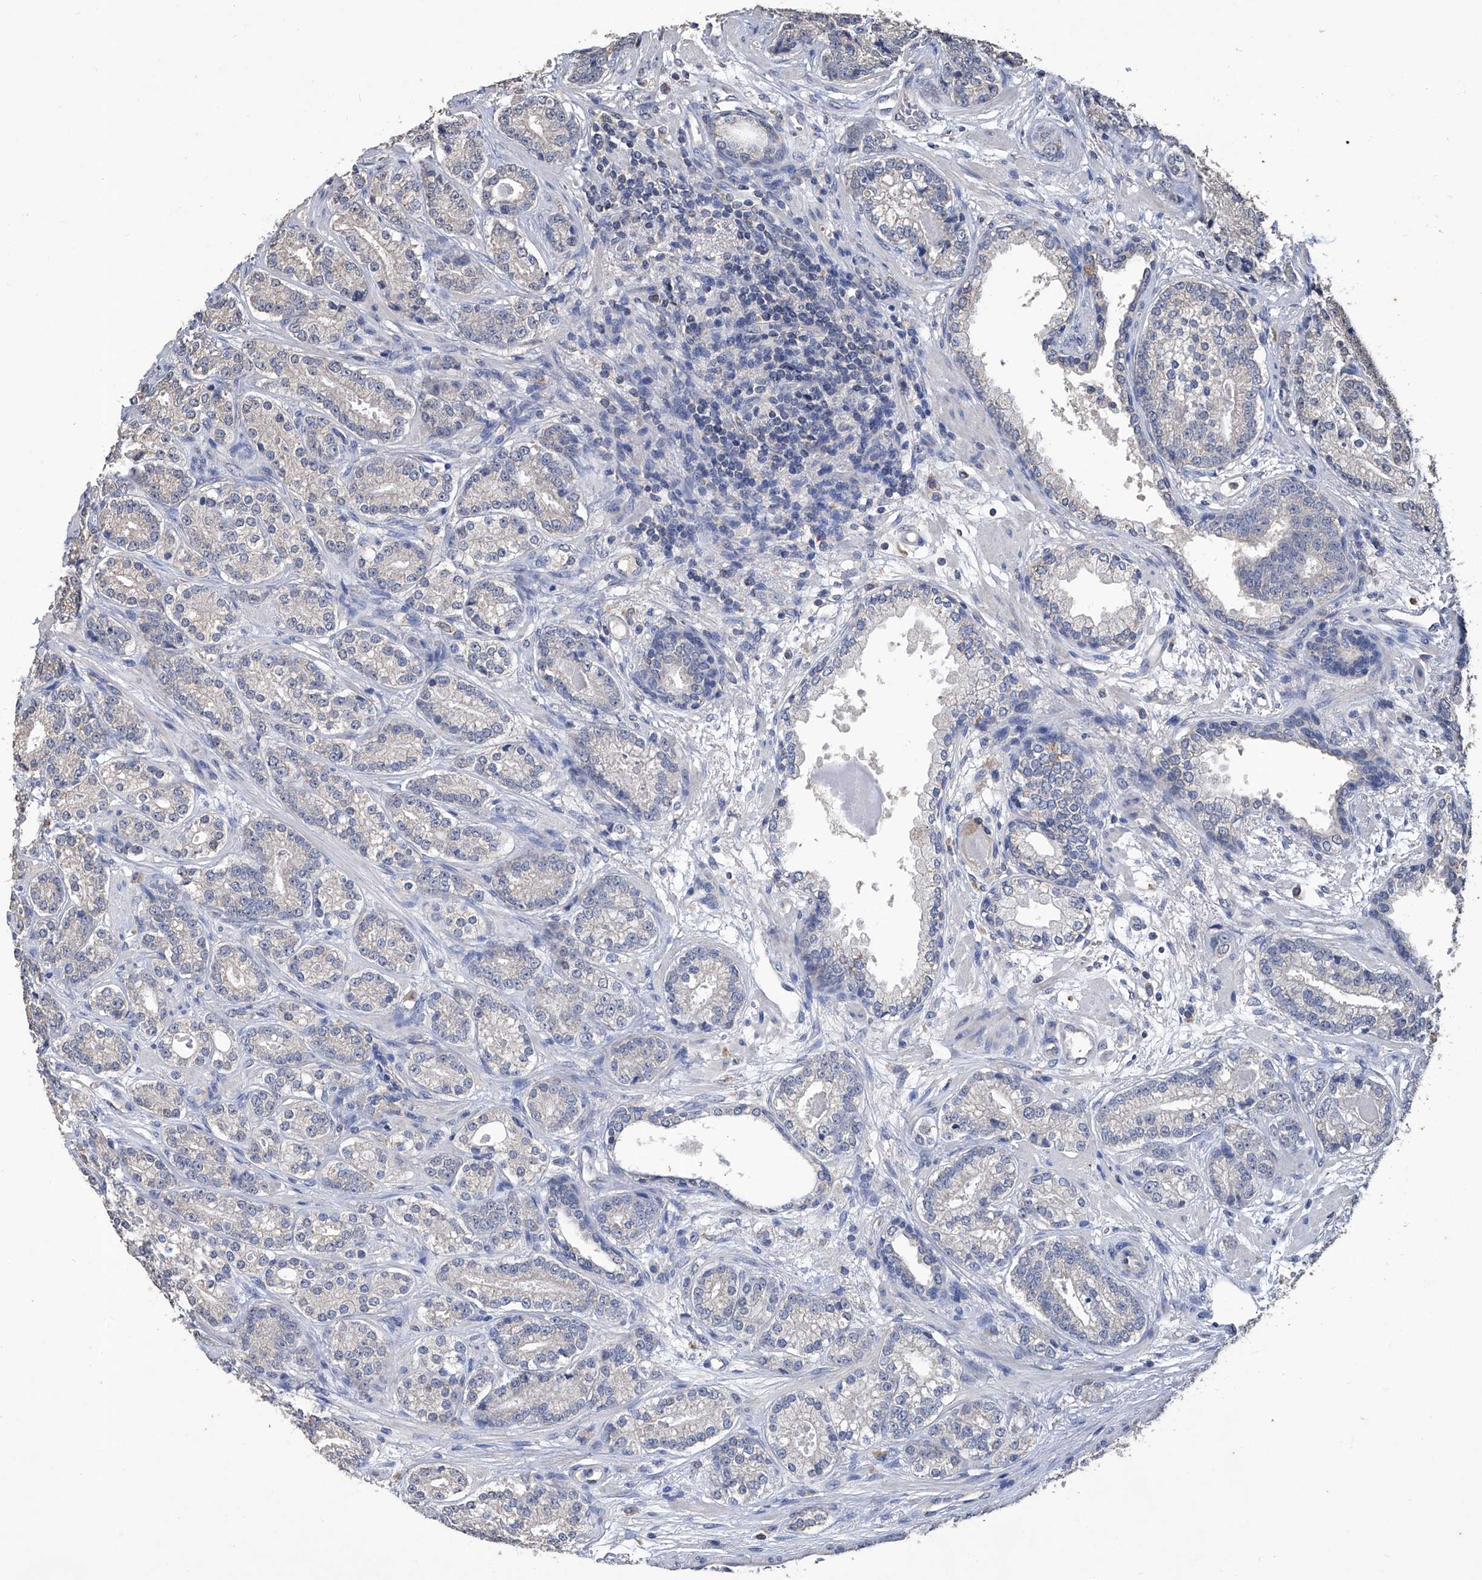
{"staining": {"intensity": "negative", "quantity": "none", "location": "none"}, "tissue": "prostate cancer", "cell_type": "Tumor cells", "image_type": "cancer", "snomed": [{"axis": "morphology", "description": "Adenocarcinoma, High grade"}, {"axis": "topography", "description": "Prostate"}], "caption": "This is a micrograph of immunohistochemistry staining of prostate high-grade adenocarcinoma, which shows no positivity in tumor cells.", "gene": "GPT", "patient": {"sex": "male", "age": 61}}